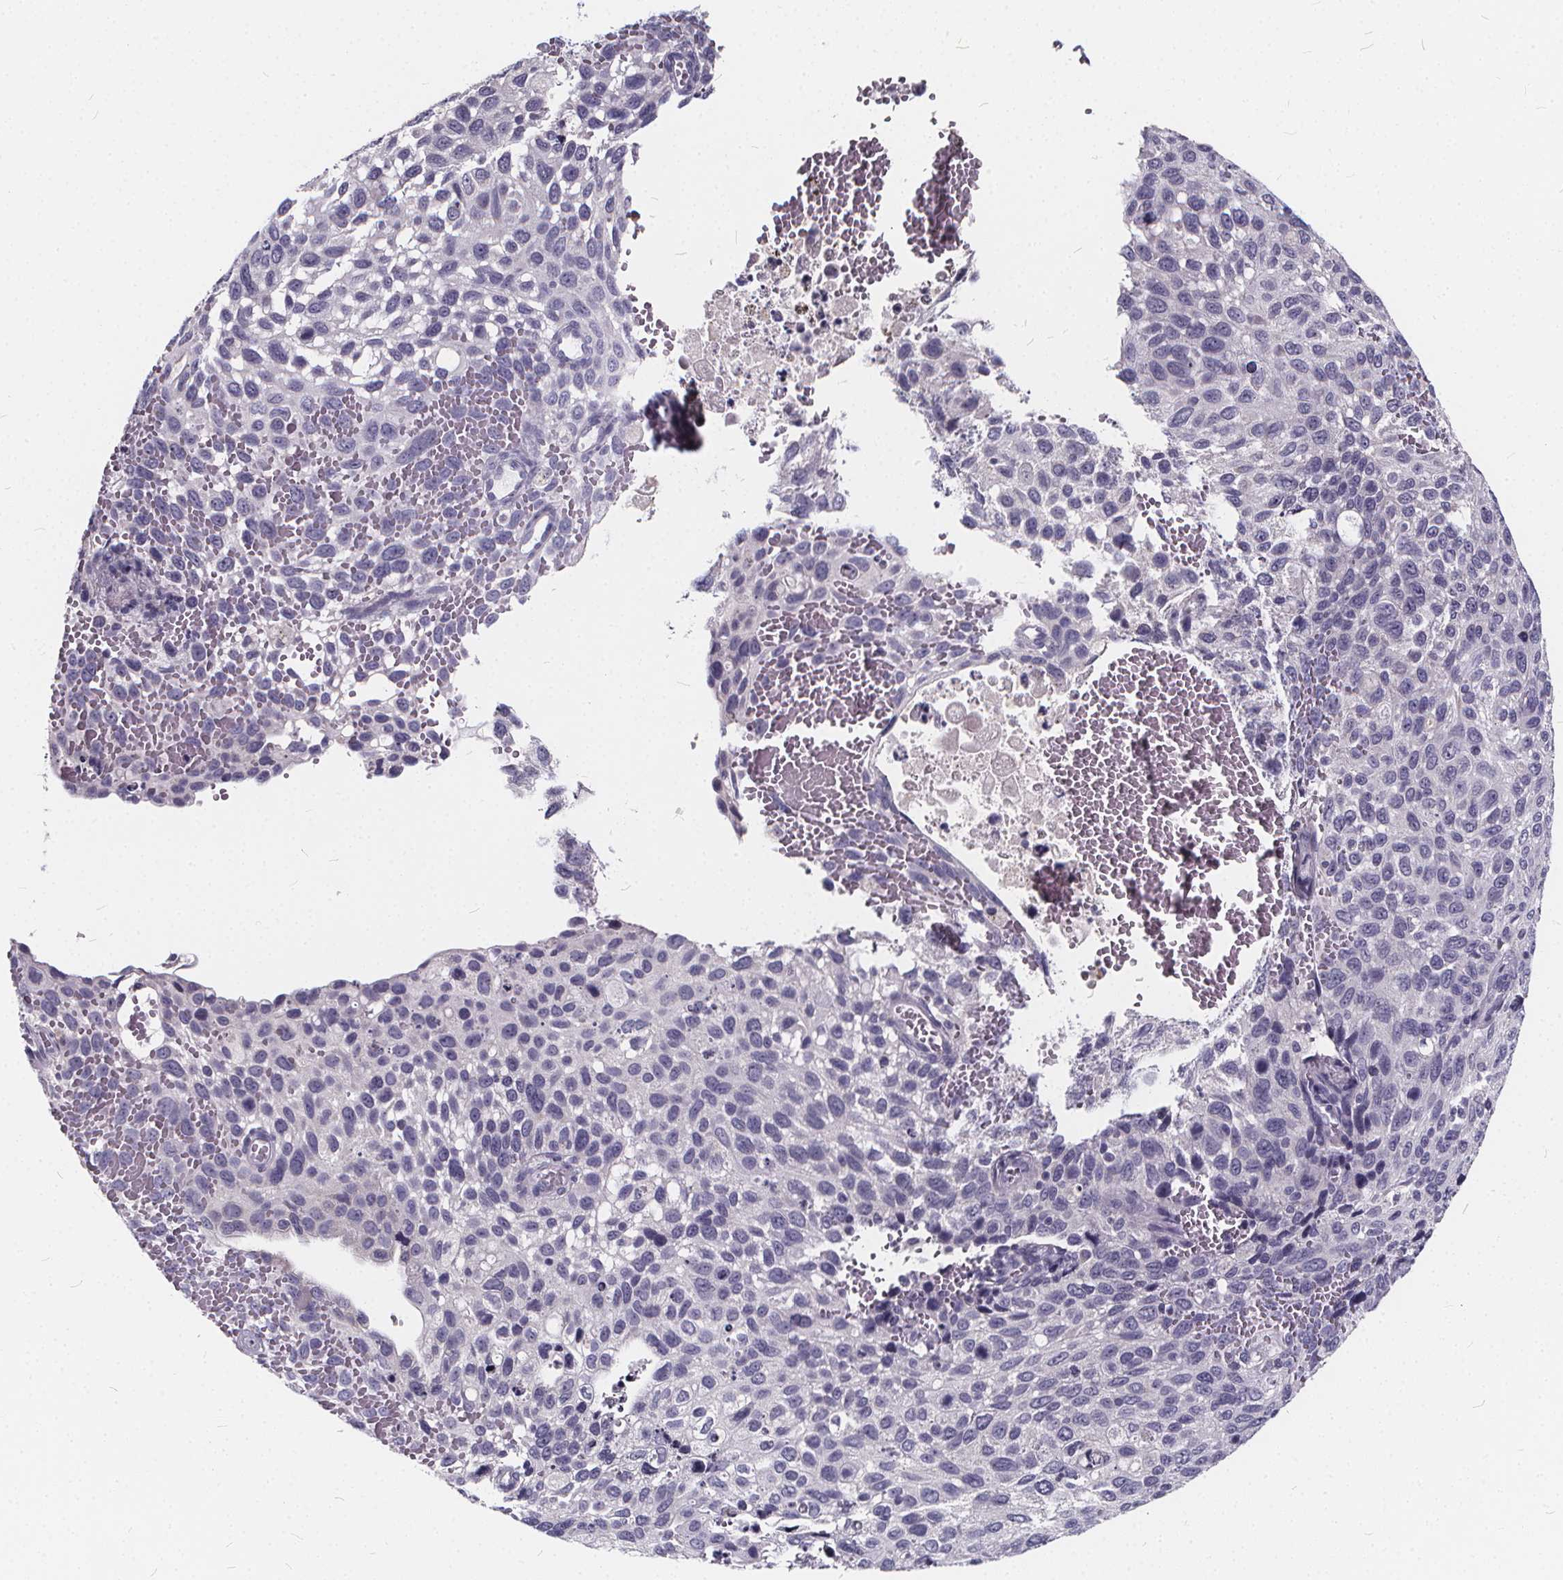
{"staining": {"intensity": "negative", "quantity": "none", "location": "none"}, "tissue": "cervical cancer", "cell_type": "Tumor cells", "image_type": "cancer", "snomed": [{"axis": "morphology", "description": "Squamous cell carcinoma, NOS"}, {"axis": "topography", "description": "Cervix"}], "caption": "The IHC micrograph has no significant staining in tumor cells of cervical squamous cell carcinoma tissue.", "gene": "SPEF2", "patient": {"sex": "female", "age": 70}}